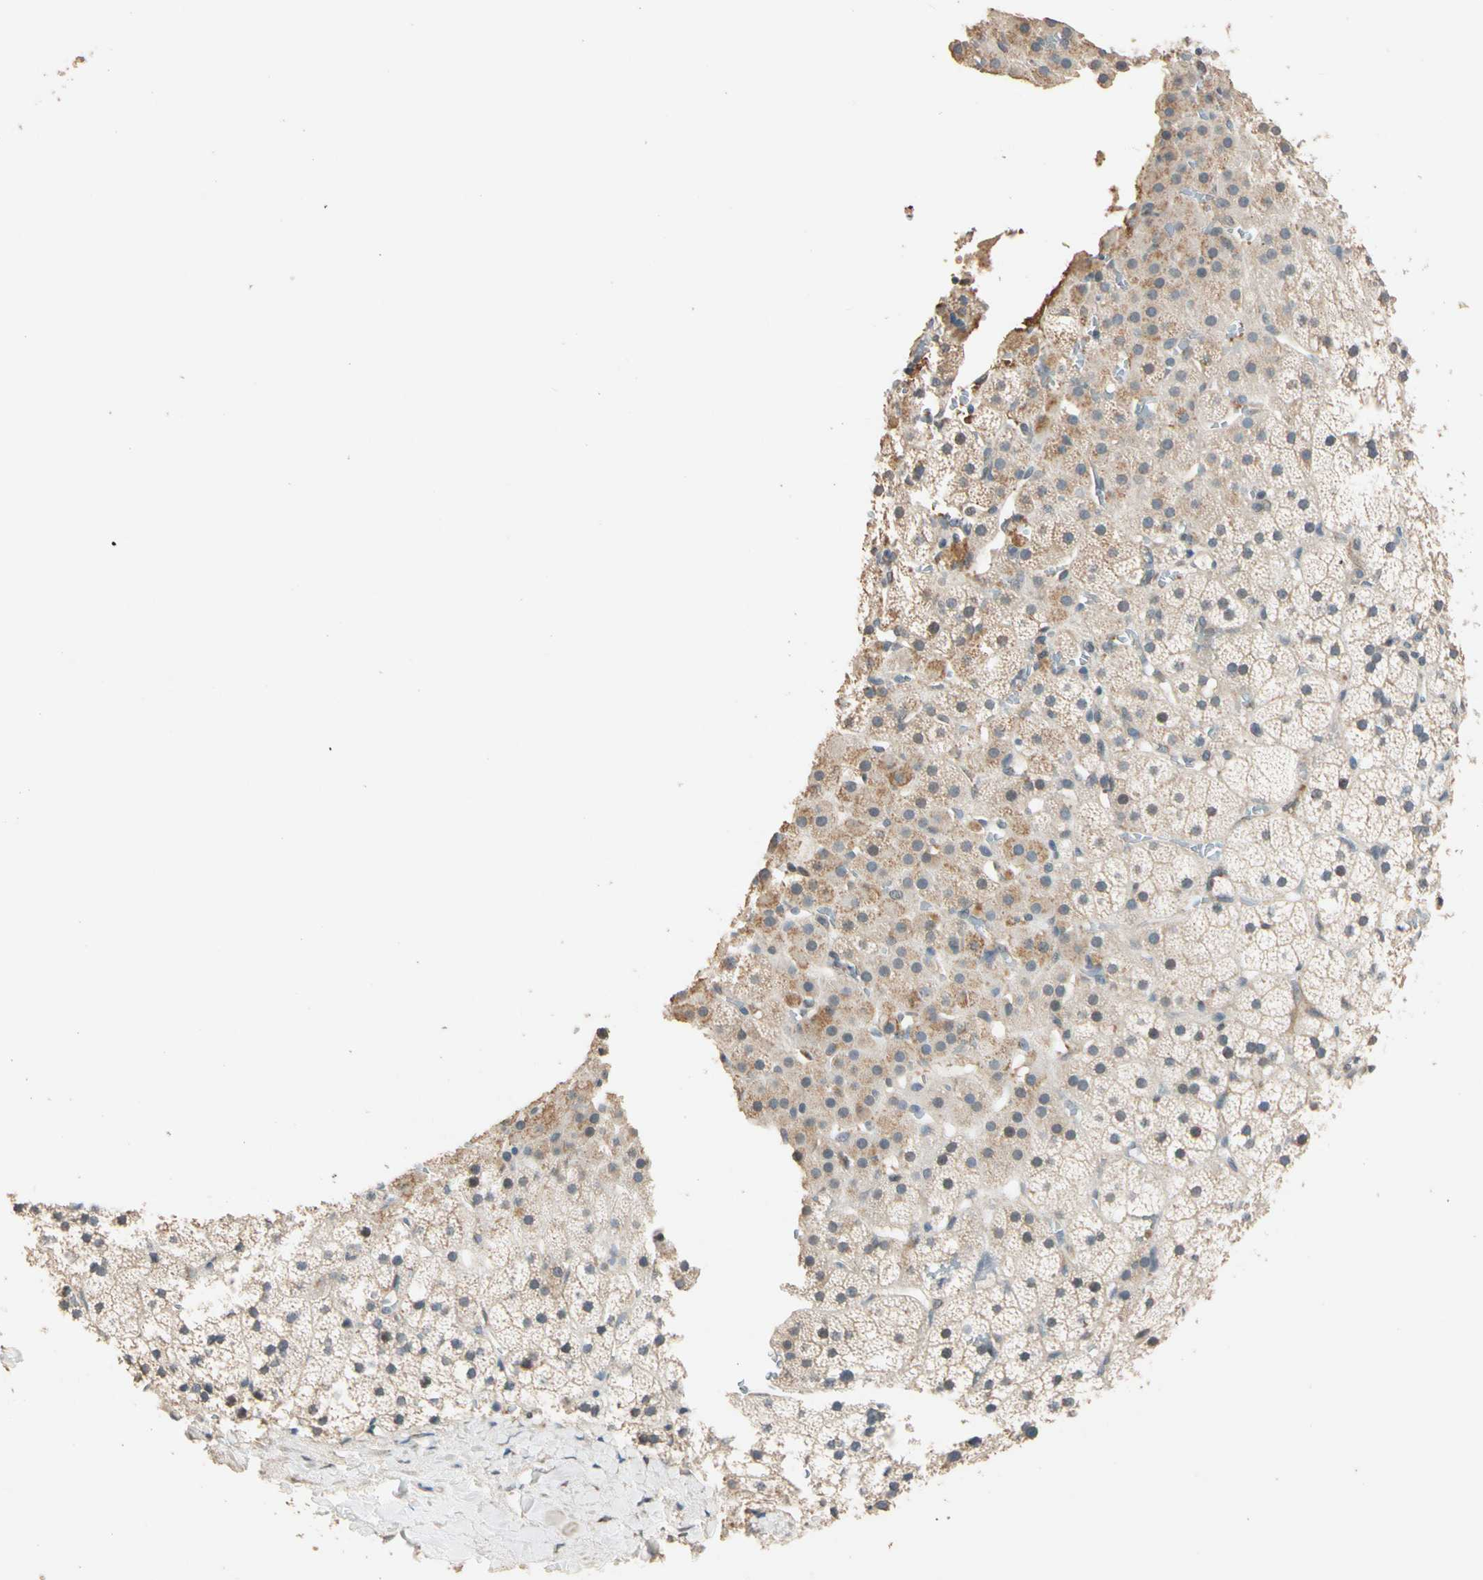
{"staining": {"intensity": "moderate", "quantity": ">75%", "location": "cytoplasmic/membranous"}, "tissue": "adrenal gland", "cell_type": "Glandular cells", "image_type": "normal", "snomed": [{"axis": "morphology", "description": "Normal tissue, NOS"}, {"axis": "topography", "description": "Adrenal gland"}], "caption": "Moderate cytoplasmic/membranous expression for a protein is present in about >75% of glandular cells of benign adrenal gland using IHC.", "gene": "TASOR", "patient": {"sex": "male", "age": 35}}